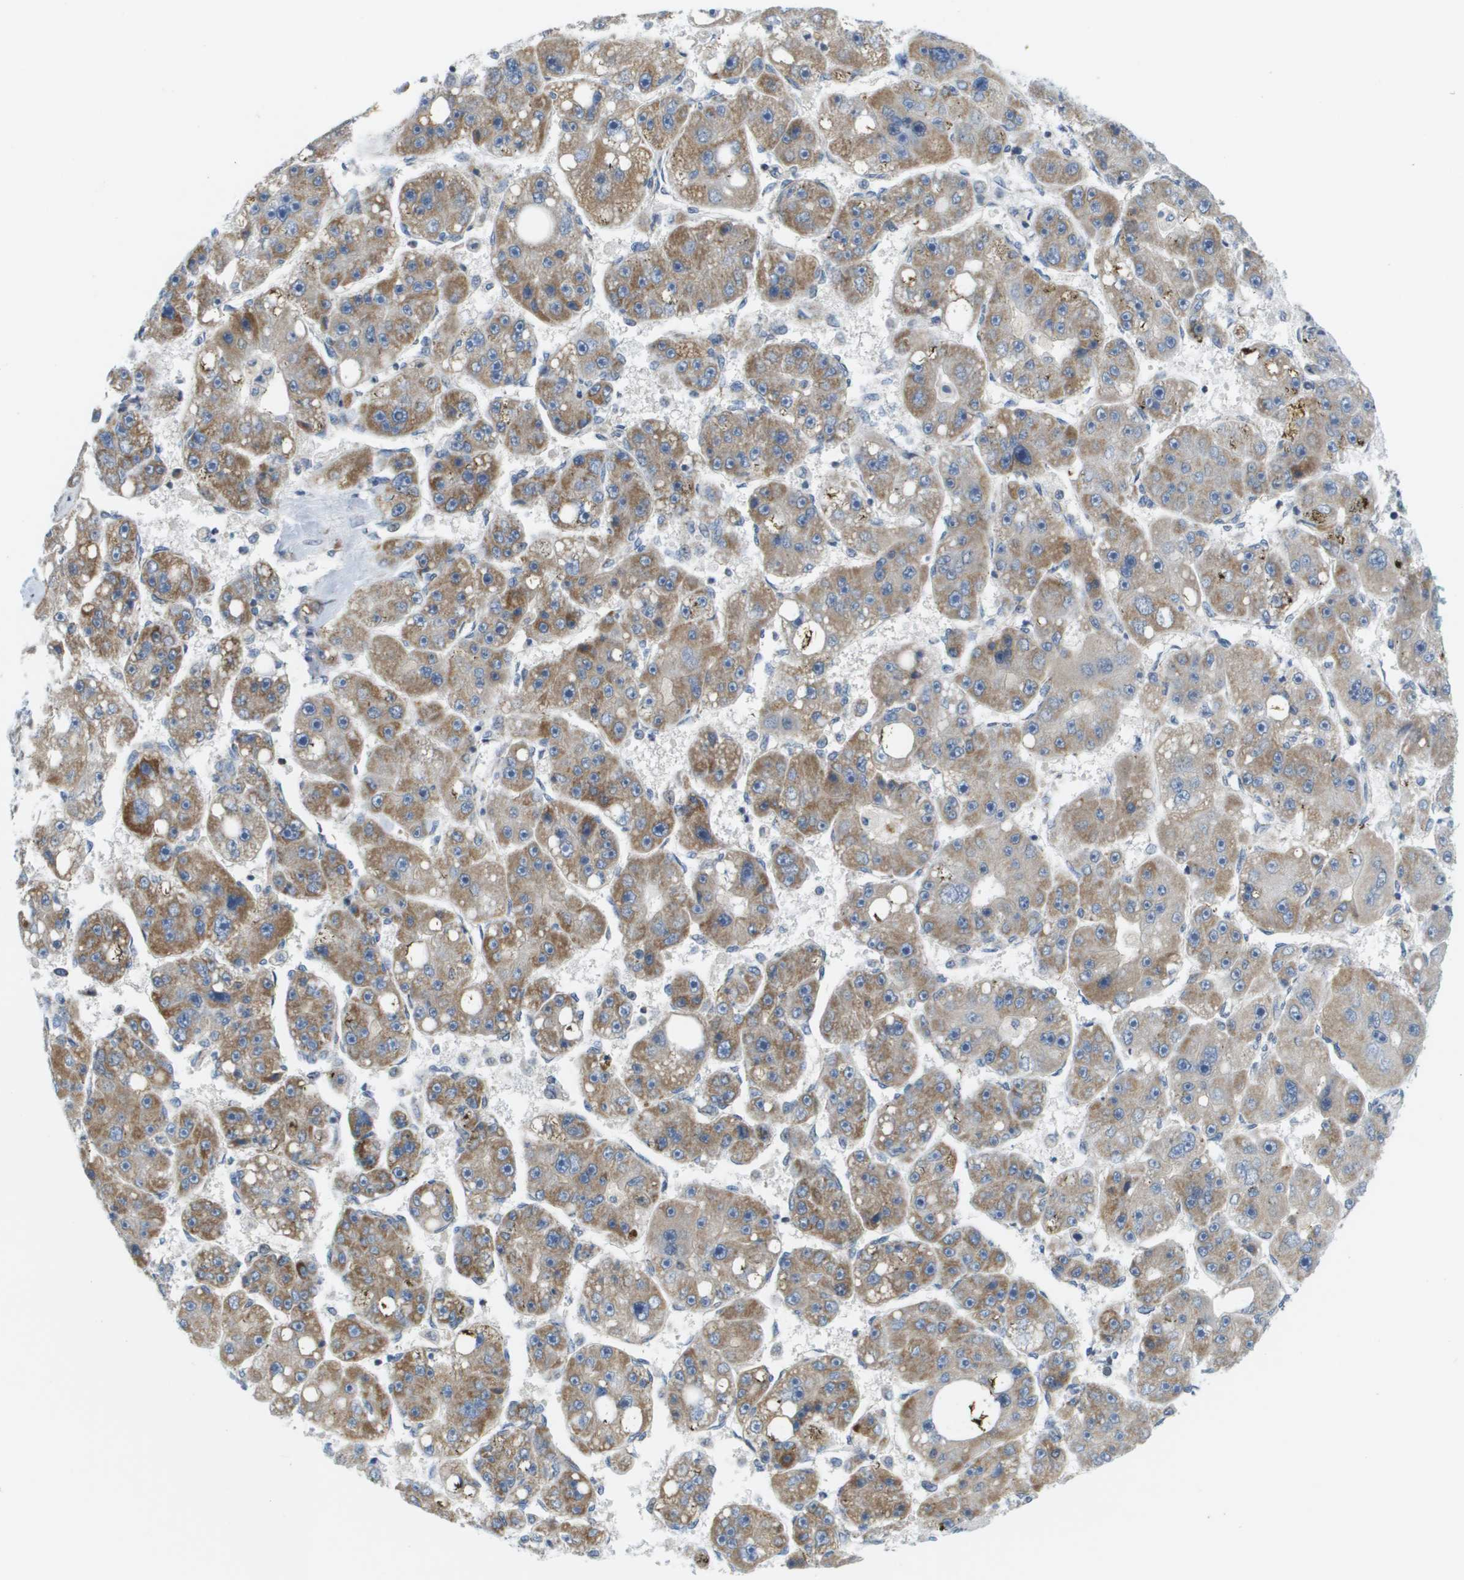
{"staining": {"intensity": "moderate", "quantity": "<25%", "location": "cytoplasmic/membranous"}, "tissue": "liver cancer", "cell_type": "Tumor cells", "image_type": "cancer", "snomed": [{"axis": "morphology", "description": "Carcinoma, Hepatocellular, NOS"}, {"axis": "topography", "description": "Liver"}], "caption": "Moderate cytoplasmic/membranous protein expression is present in approximately <25% of tumor cells in liver cancer (hepatocellular carcinoma).", "gene": "KRT23", "patient": {"sex": "female", "age": 61}}